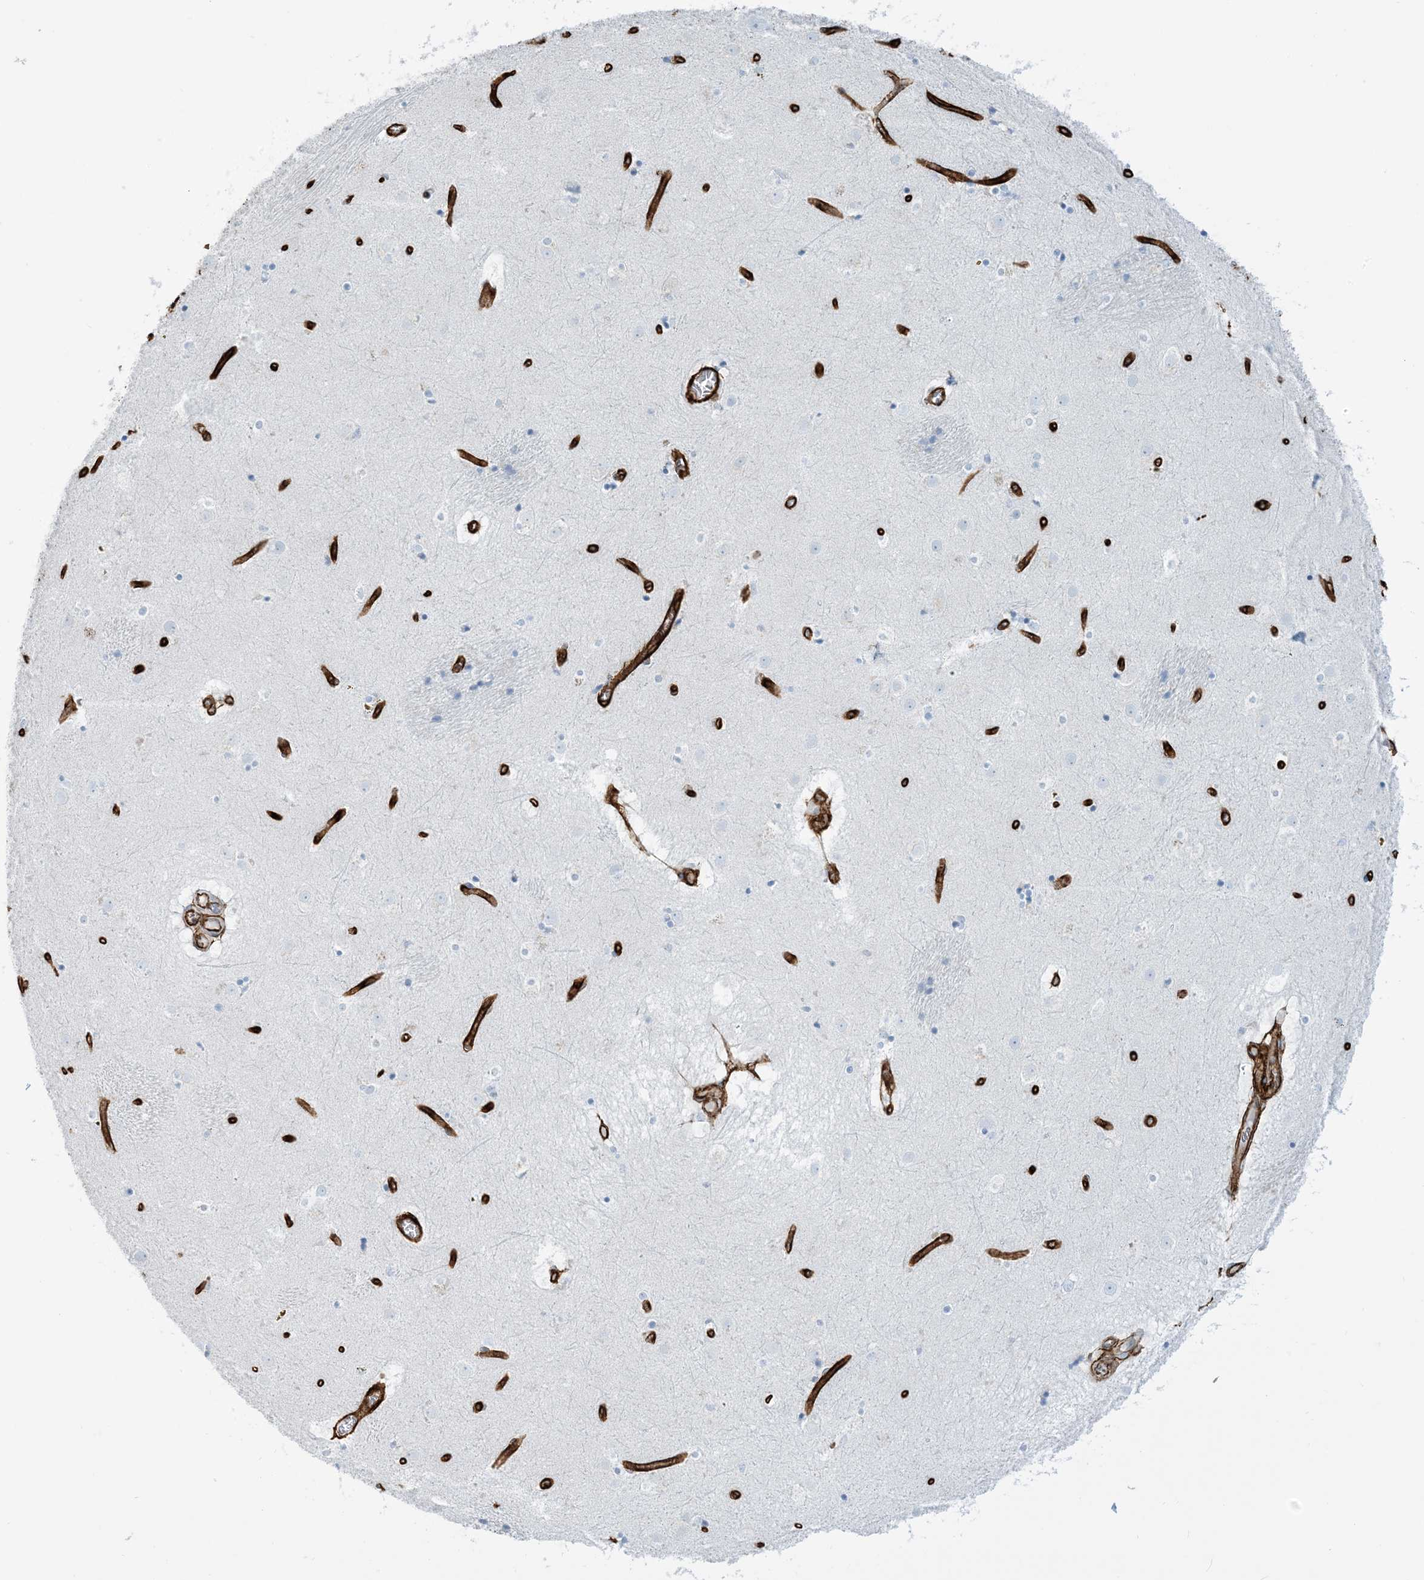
{"staining": {"intensity": "negative", "quantity": "none", "location": "none"}, "tissue": "caudate", "cell_type": "Glial cells", "image_type": "normal", "snomed": [{"axis": "morphology", "description": "Normal tissue, NOS"}, {"axis": "topography", "description": "Lateral ventricle wall"}], "caption": "DAB (3,3'-diaminobenzidine) immunohistochemical staining of unremarkable human caudate exhibits no significant staining in glial cells.", "gene": "EPS8L3", "patient": {"sex": "male", "age": 70}}